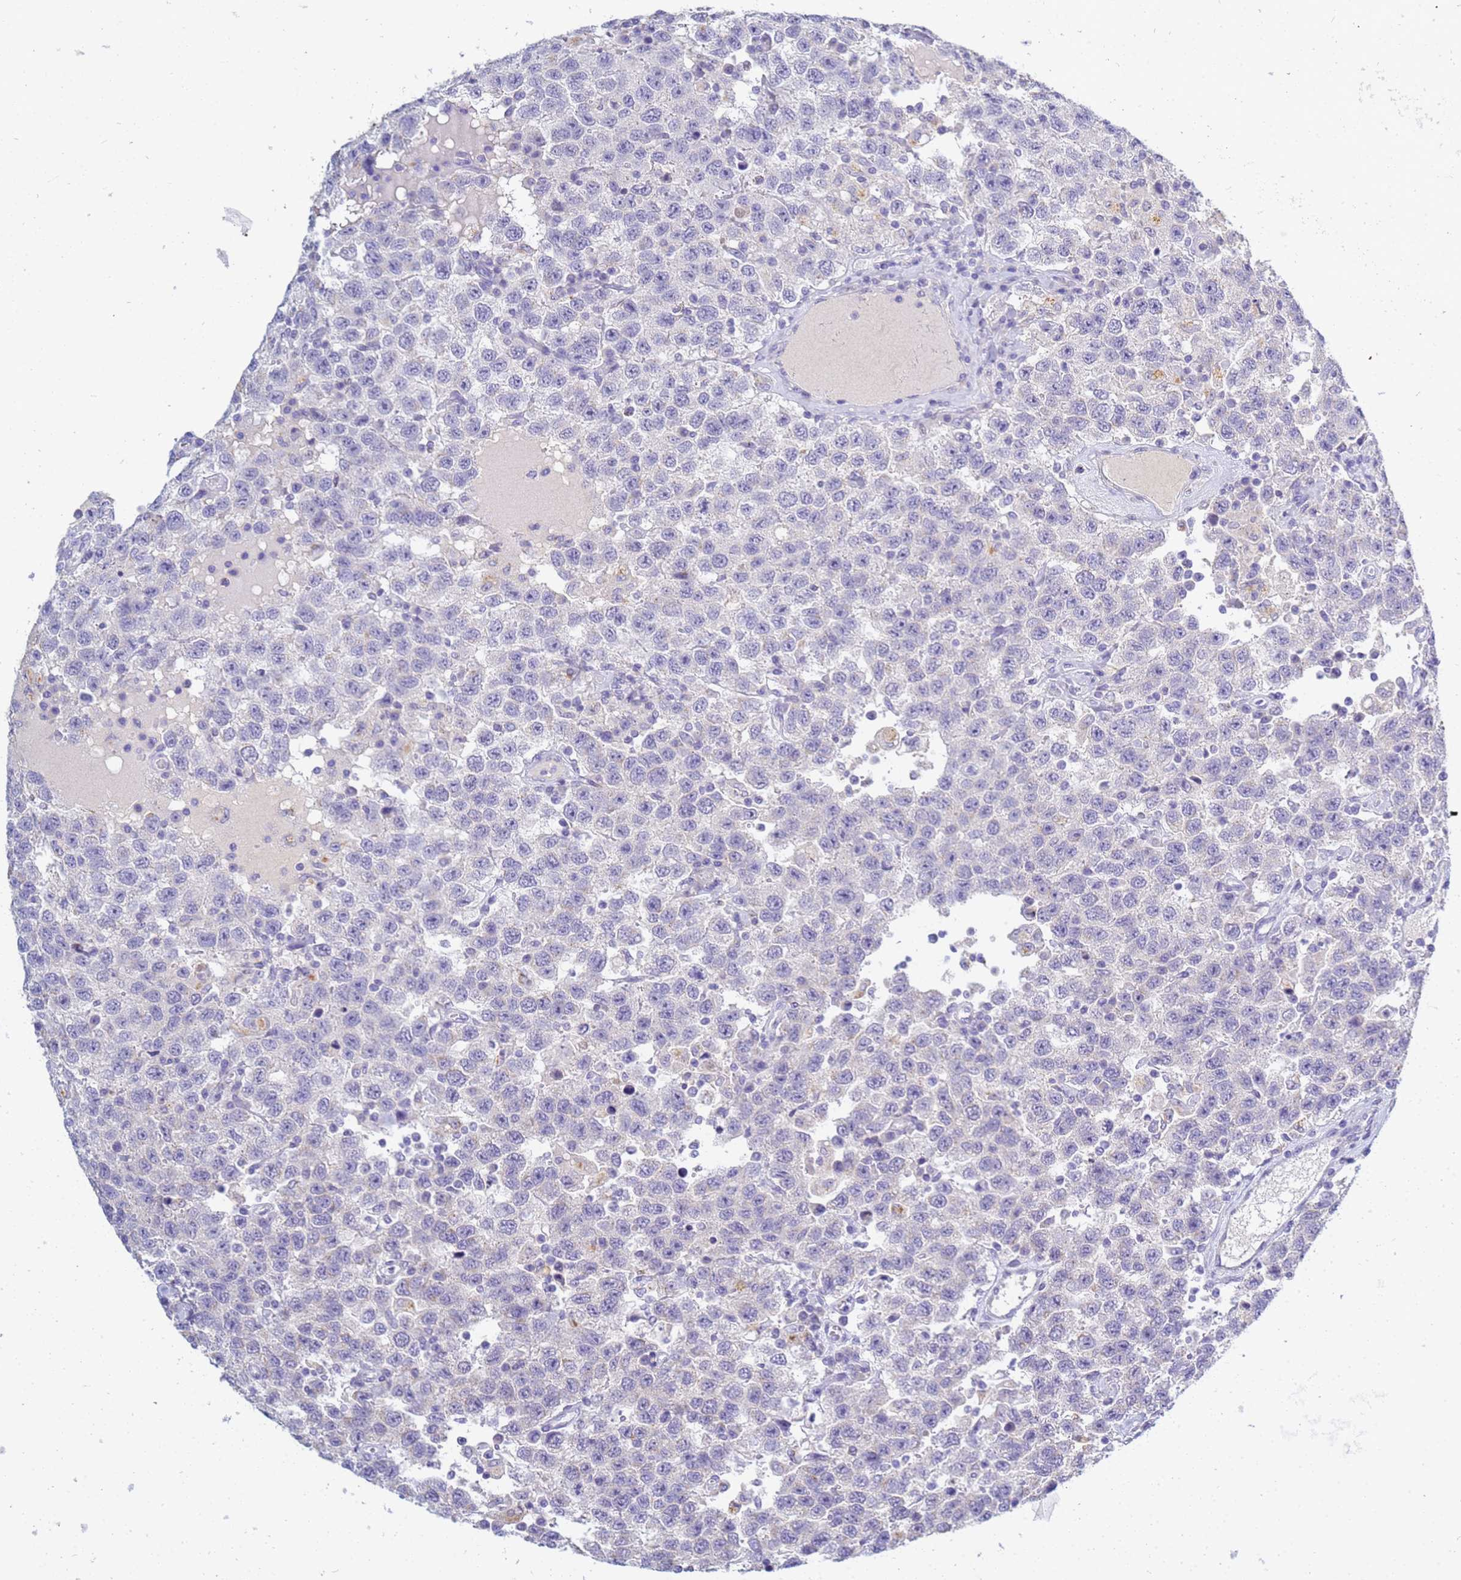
{"staining": {"intensity": "negative", "quantity": "none", "location": "none"}, "tissue": "testis cancer", "cell_type": "Tumor cells", "image_type": "cancer", "snomed": [{"axis": "morphology", "description": "Seminoma, NOS"}, {"axis": "topography", "description": "Testis"}], "caption": "This is an immunohistochemistry image of human testis cancer. There is no positivity in tumor cells.", "gene": "B3GNT8", "patient": {"sex": "male", "age": 41}}